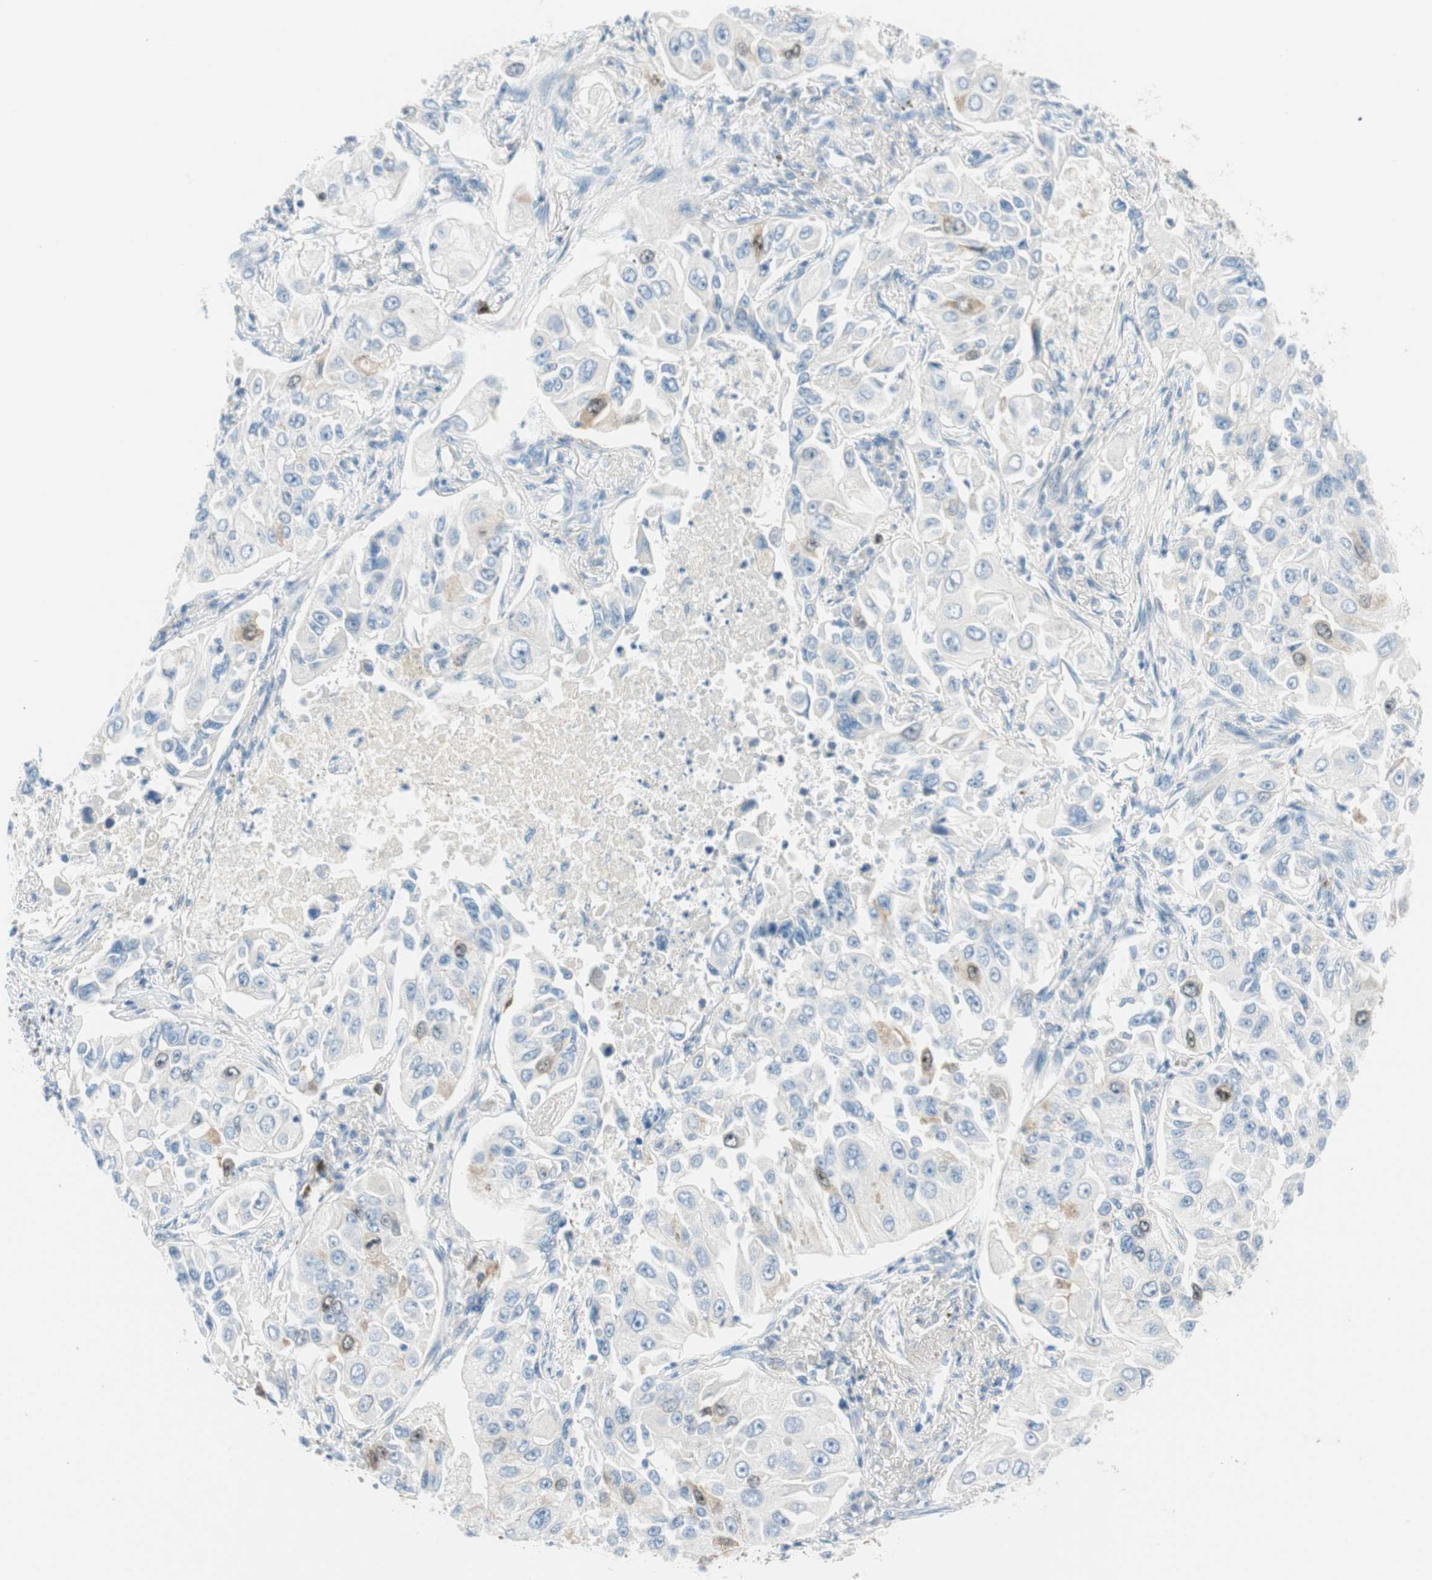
{"staining": {"intensity": "moderate", "quantity": "<25%", "location": "cytoplasmic/membranous,nuclear"}, "tissue": "lung cancer", "cell_type": "Tumor cells", "image_type": "cancer", "snomed": [{"axis": "morphology", "description": "Adenocarcinoma, NOS"}, {"axis": "topography", "description": "Lung"}], "caption": "Immunohistochemistry of human adenocarcinoma (lung) shows low levels of moderate cytoplasmic/membranous and nuclear staining in about <25% of tumor cells.", "gene": "PTTG1", "patient": {"sex": "male", "age": 84}}